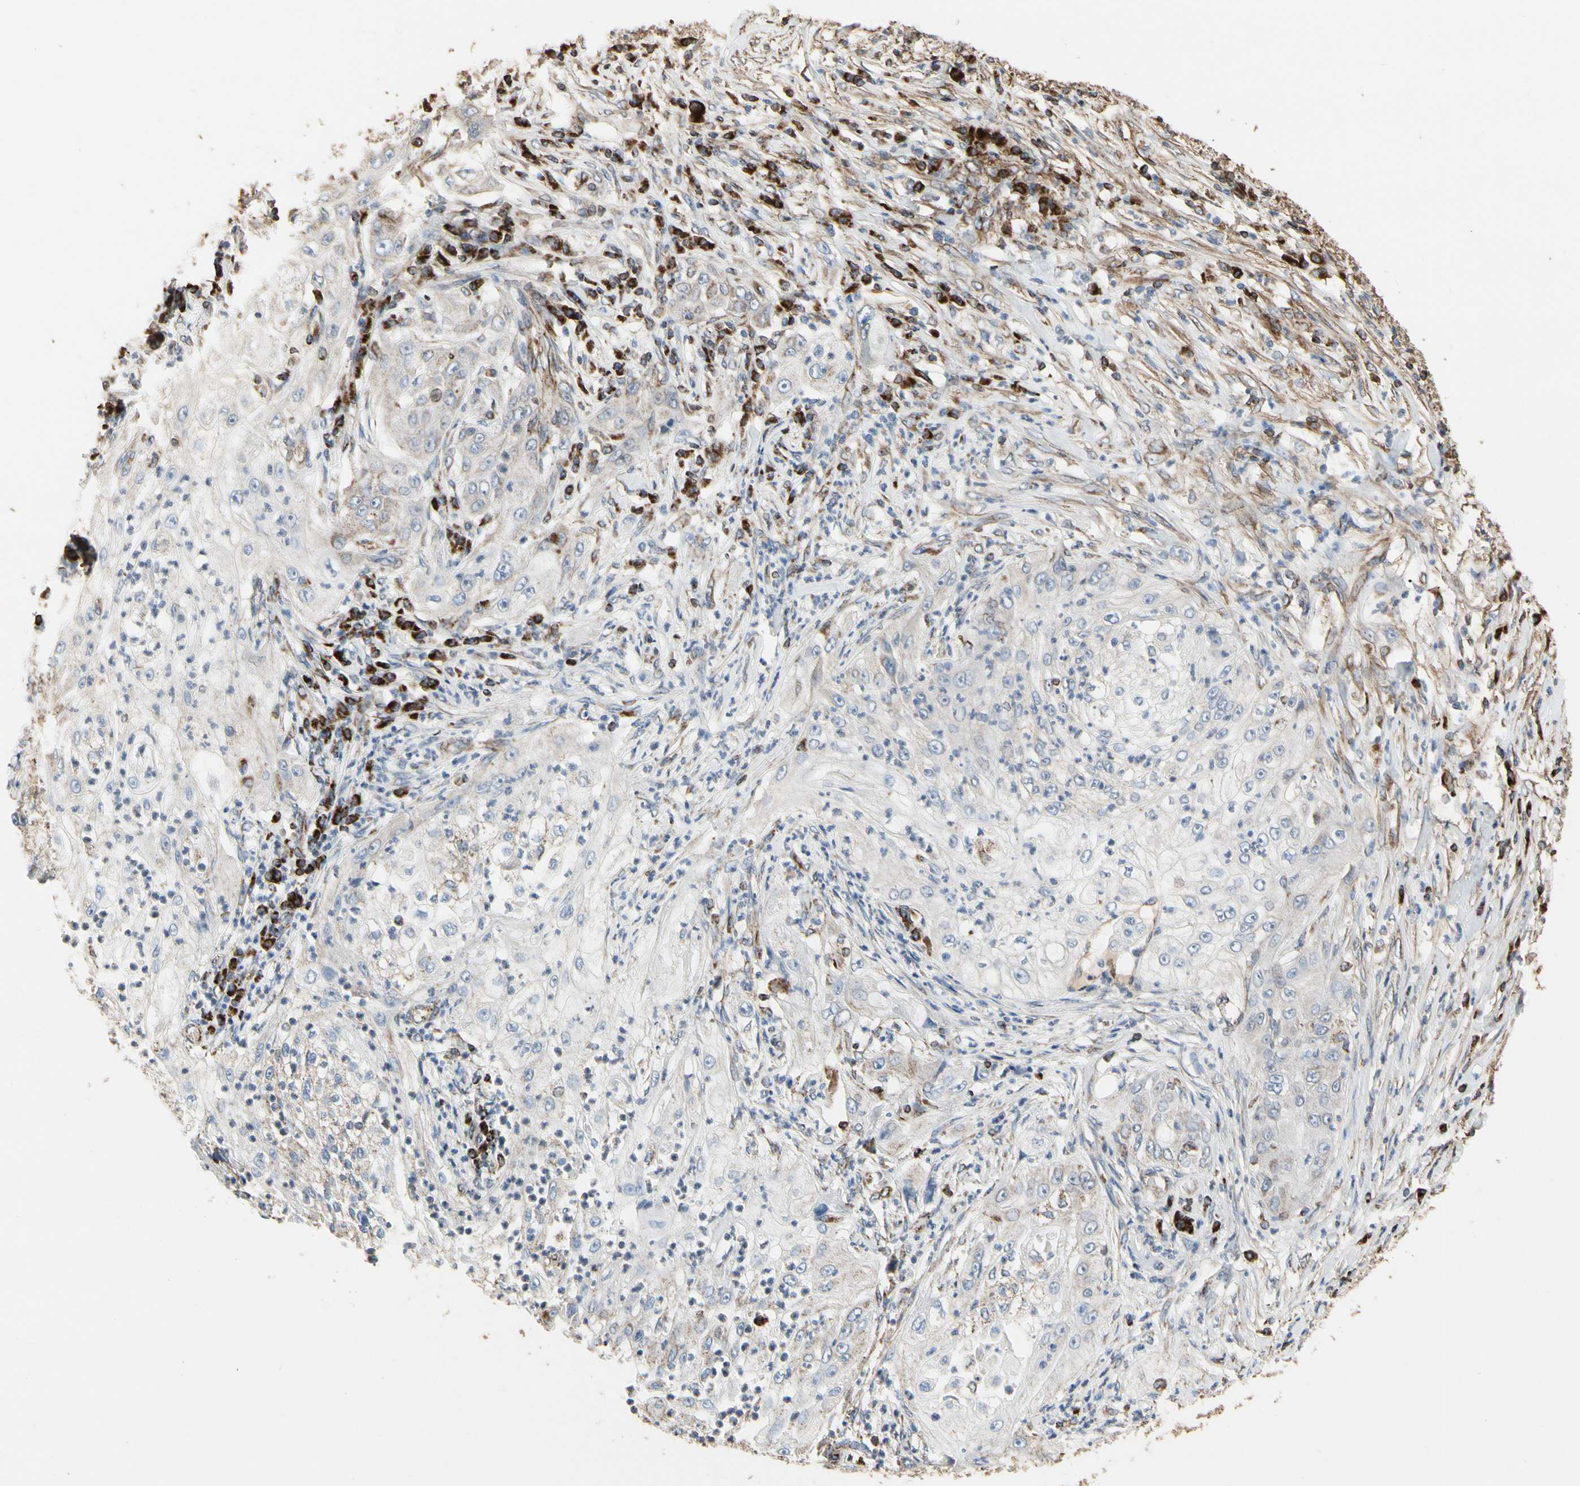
{"staining": {"intensity": "strong", "quantity": "<25%", "location": "cytoplasmic/membranous"}, "tissue": "lung cancer", "cell_type": "Tumor cells", "image_type": "cancer", "snomed": [{"axis": "morphology", "description": "Inflammation, NOS"}, {"axis": "morphology", "description": "Squamous cell carcinoma, NOS"}, {"axis": "topography", "description": "Lymph node"}, {"axis": "topography", "description": "Soft tissue"}, {"axis": "topography", "description": "Lung"}], "caption": "Tumor cells demonstrate strong cytoplasmic/membranous expression in about <25% of cells in lung cancer (squamous cell carcinoma).", "gene": "TUBA1A", "patient": {"sex": "male", "age": 66}}